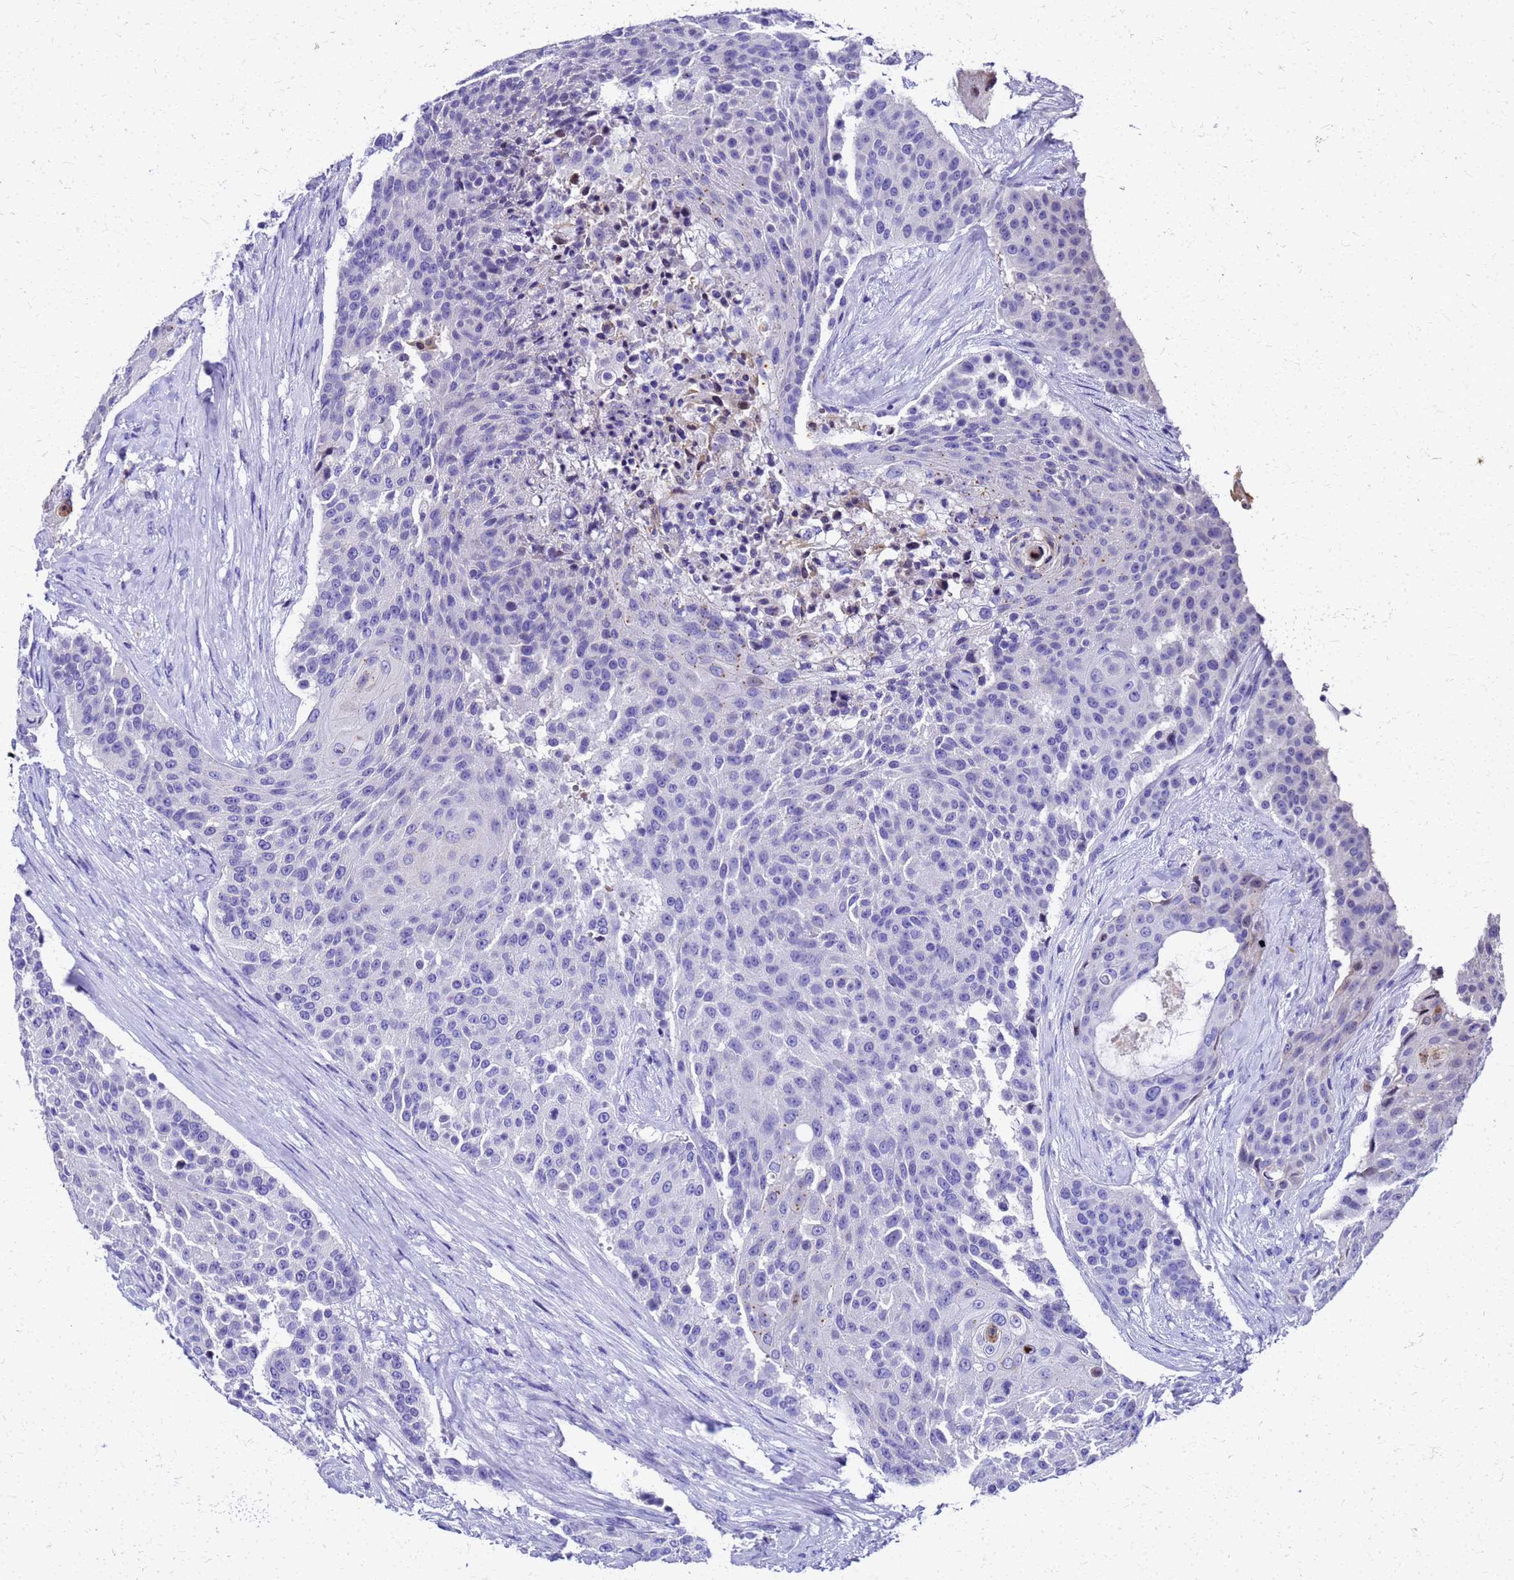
{"staining": {"intensity": "negative", "quantity": "none", "location": "none"}, "tissue": "urothelial cancer", "cell_type": "Tumor cells", "image_type": "cancer", "snomed": [{"axis": "morphology", "description": "Urothelial carcinoma, High grade"}, {"axis": "topography", "description": "Urinary bladder"}], "caption": "An immunohistochemistry micrograph of high-grade urothelial carcinoma is shown. There is no staining in tumor cells of high-grade urothelial carcinoma.", "gene": "SMIM21", "patient": {"sex": "female", "age": 63}}